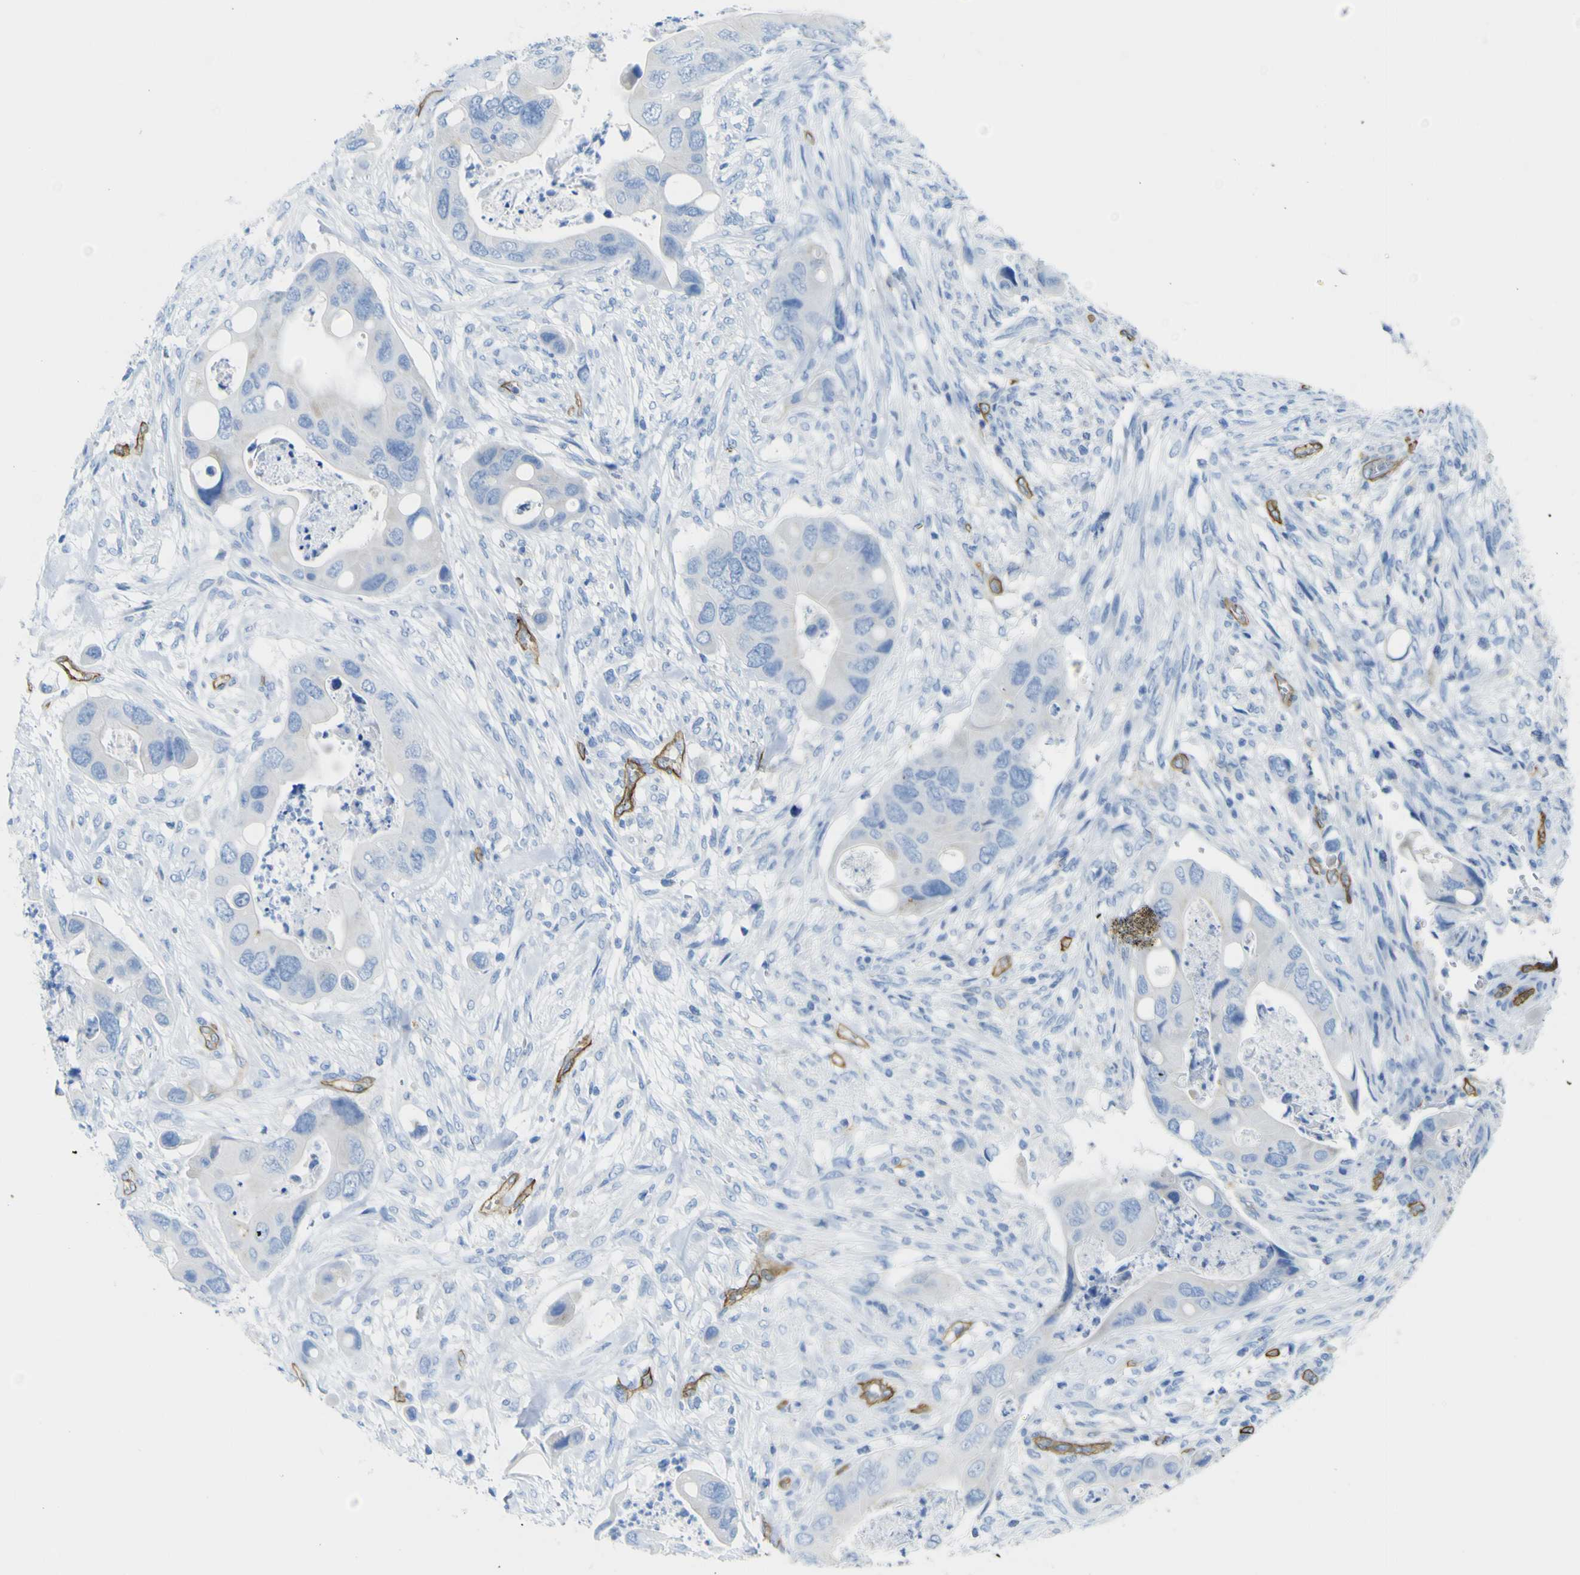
{"staining": {"intensity": "negative", "quantity": "none", "location": "none"}, "tissue": "colorectal cancer", "cell_type": "Tumor cells", "image_type": "cancer", "snomed": [{"axis": "morphology", "description": "Adenocarcinoma, NOS"}, {"axis": "topography", "description": "Rectum"}], "caption": "High power microscopy micrograph of an immunohistochemistry micrograph of colorectal cancer, revealing no significant staining in tumor cells. (DAB IHC visualized using brightfield microscopy, high magnification).", "gene": "CD93", "patient": {"sex": "female", "age": 57}}